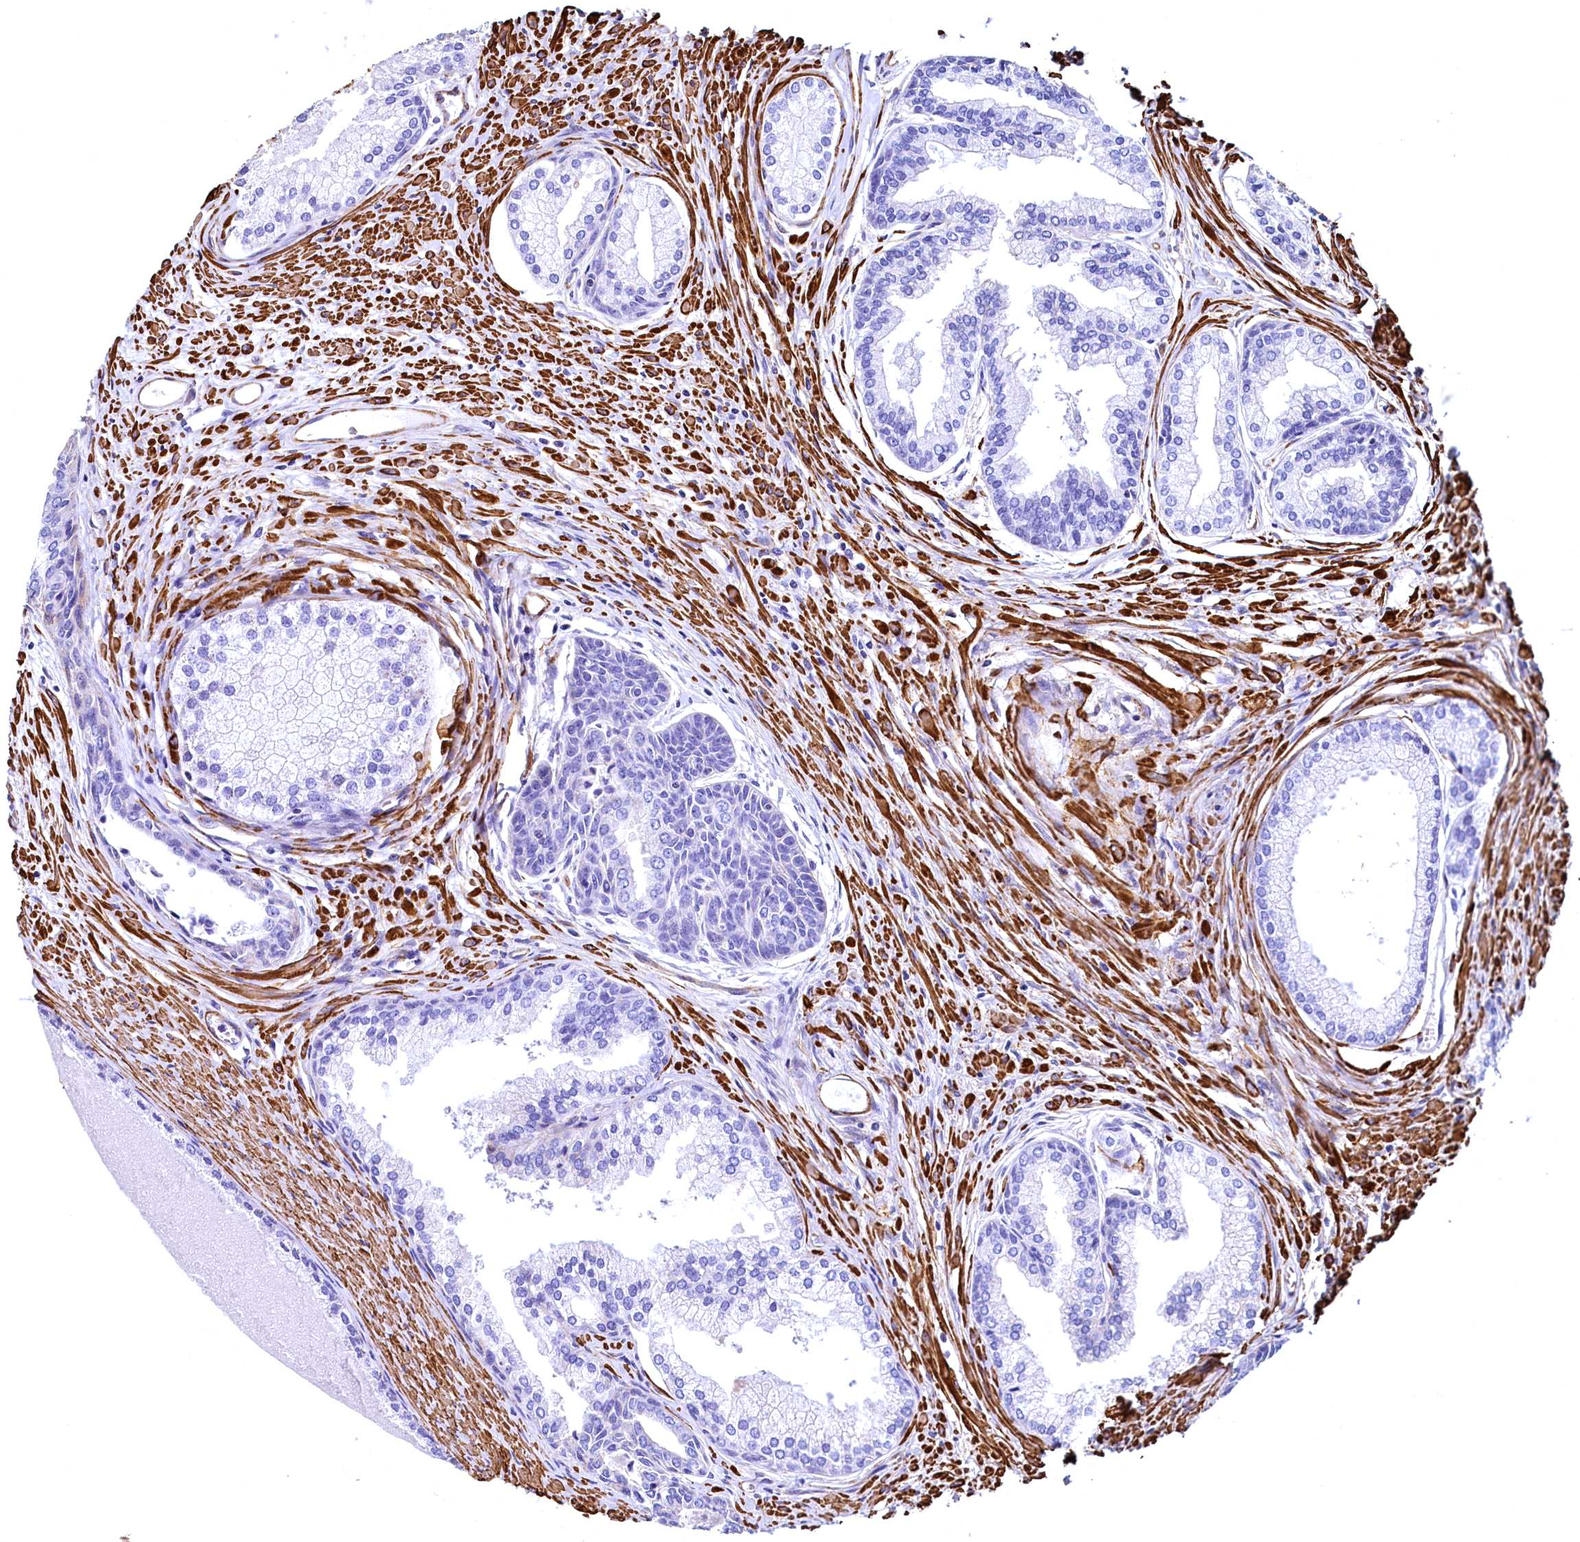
{"staining": {"intensity": "negative", "quantity": "none", "location": "none"}, "tissue": "prostate cancer", "cell_type": "Tumor cells", "image_type": "cancer", "snomed": [{"axis": "morphology", "description": "Adenocarcinoma, High grade"}, {"axis": "topography", "description": "Prostate"}], "caption": "High-grade adenocarcinoma (prostate) stained for a protein using immunohistochemistry (IHC) reveals no staining tumor cells.", "gene": "THBS1", "patient": {"sex": "male", "age": 68}}